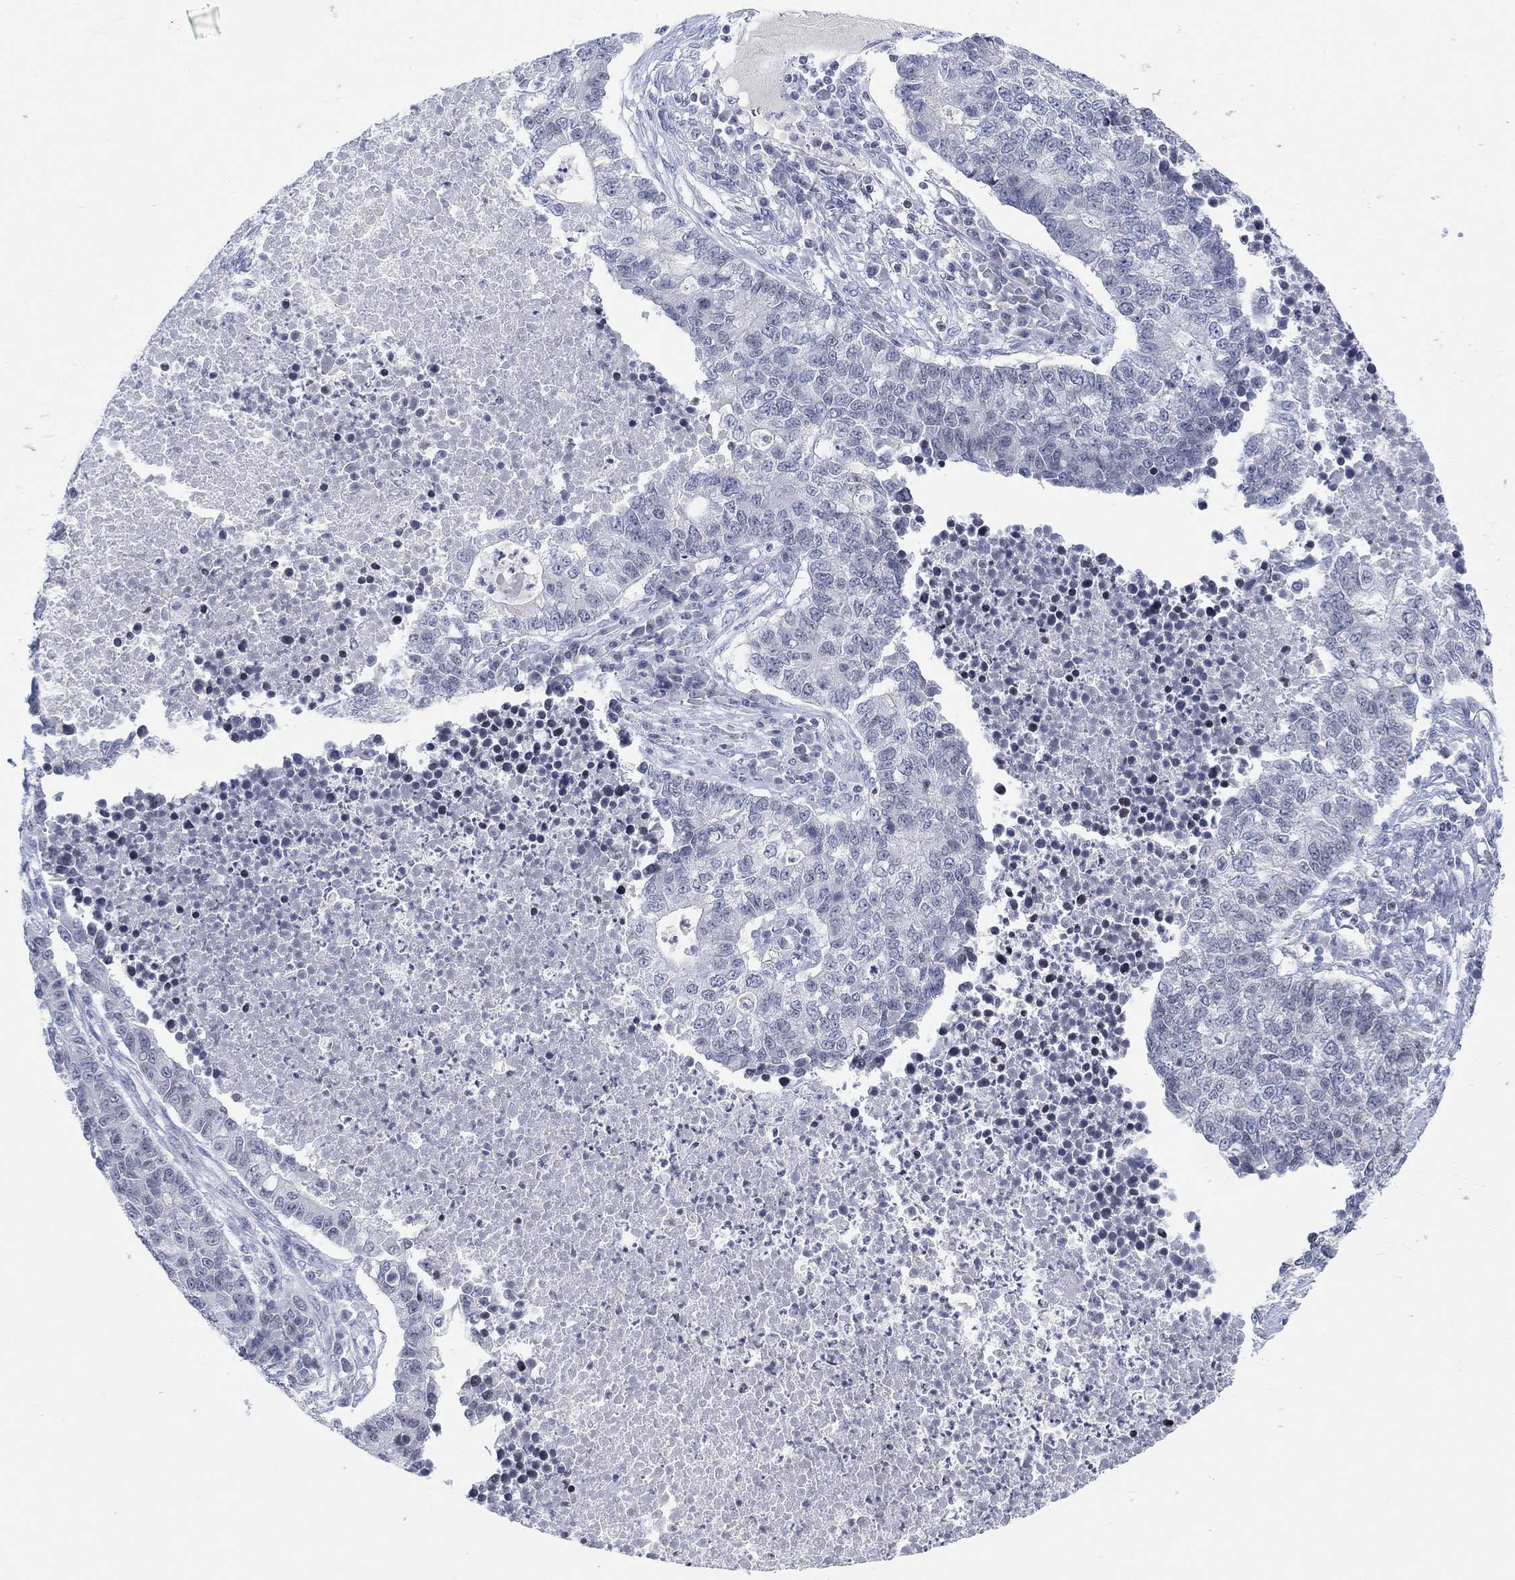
{"staining": {"intensity": "negative", "quantity": "none", "location": "none"}, "tissue": "lung cancer", "cell_type": "Tumor cells", "image_type": "cancer", "snomed": [{"axis": "morphology", "description": "Adenocarcinoma, NOS"}, {"axis": "topography", "description": "Lung"}], "caption": "Tumor cells are negative for protein expression in human lung cancer (adenocarcinoma).", "gene": "ATP6V1E2", "patient": {"sex": "male", "age": 57}}